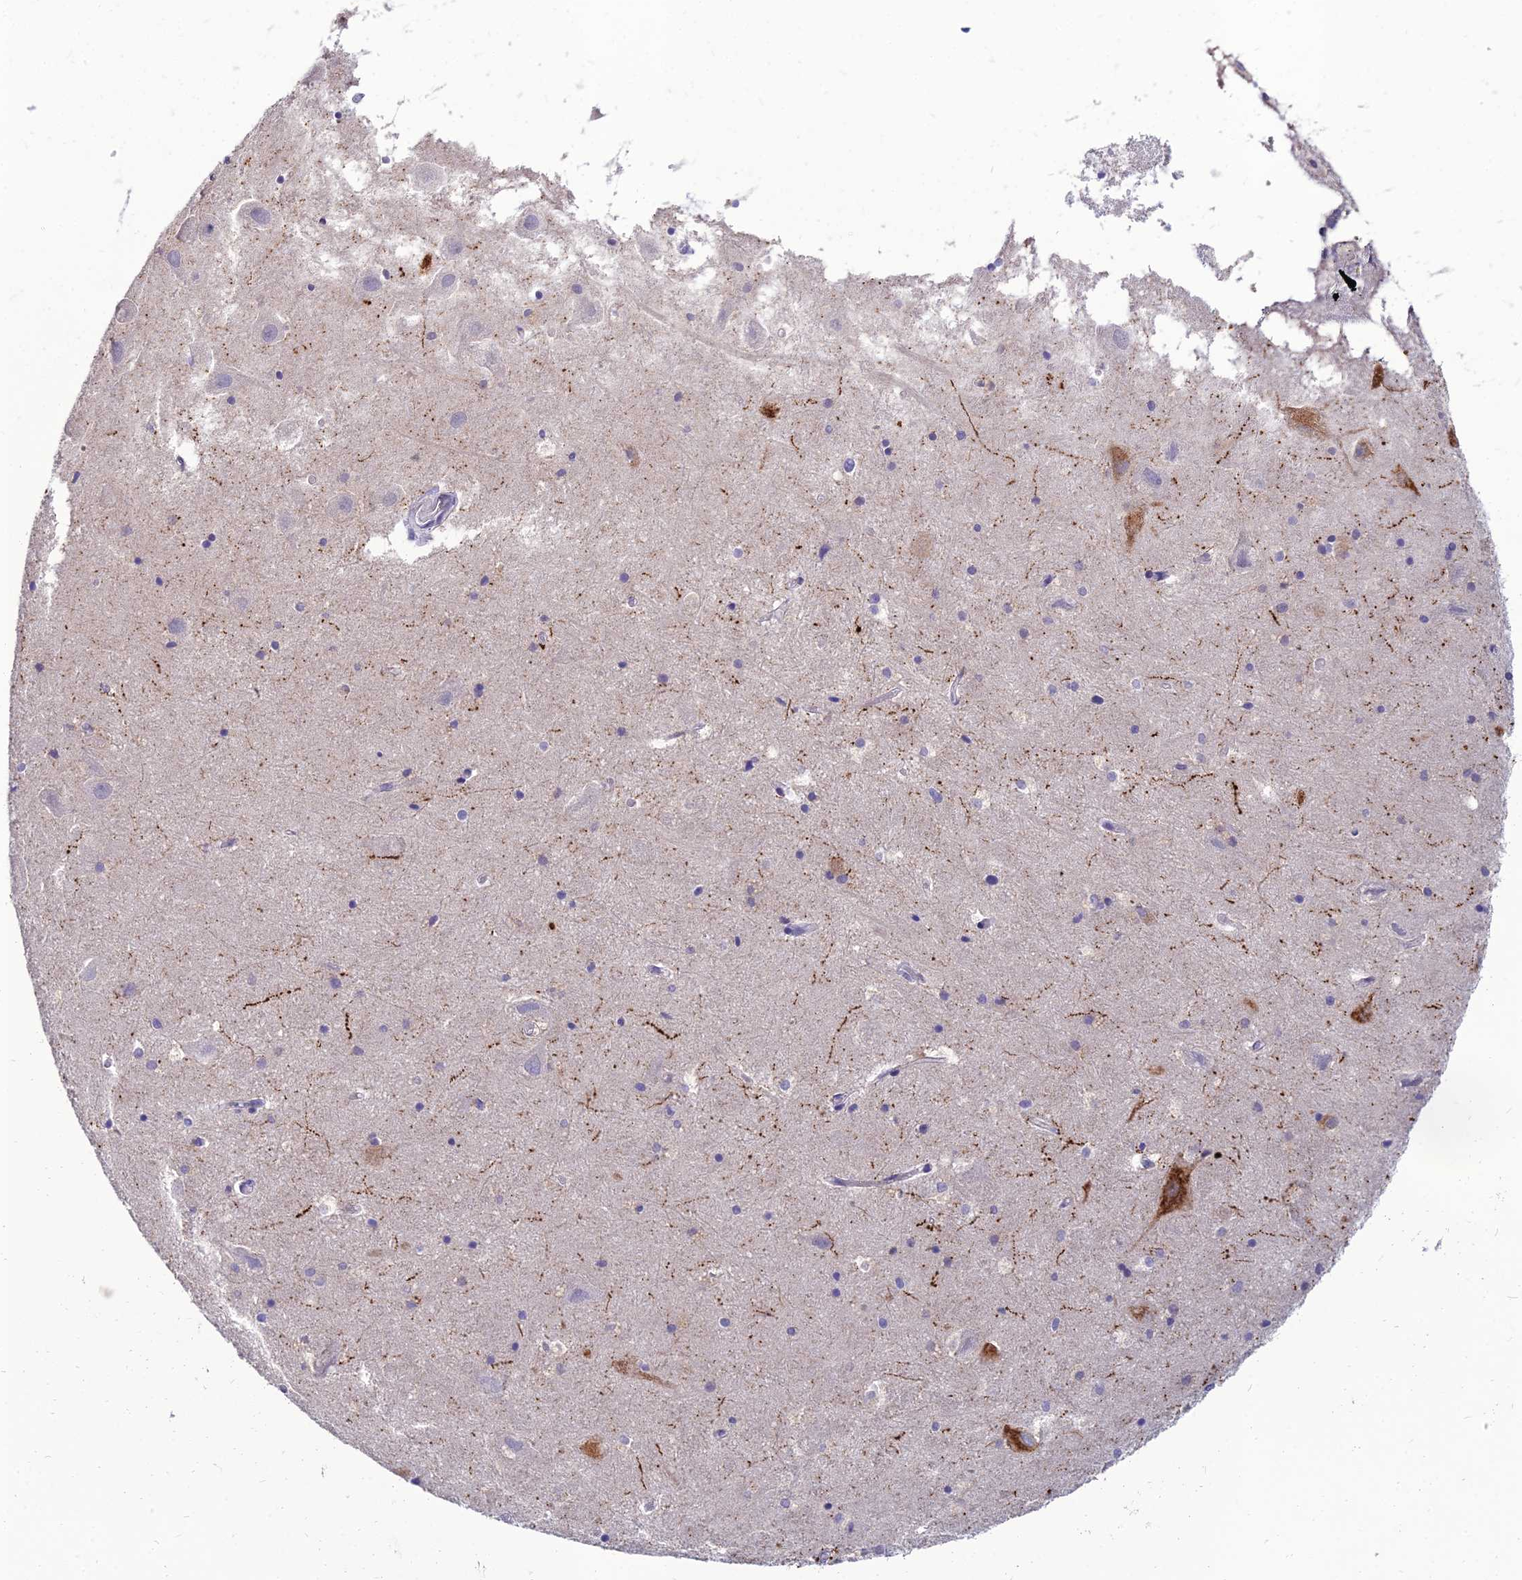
{"staining": {"intensity": "negative", "quantity": "none", "location": "none"}, "tissue": "hippocampus", "cell_type": "Glial cells", "image_type": "normal", "snomed": [{"axis": "morphology", "description": "Normal tissue, NOS"}, {"axis": "topography", "description": "Hippocampus"}], "caption": "Glial cells show no significant protein staining in normal hippocampus. (DAB (3,3'-diaminobenzidine) IHC, high magnification).", "gene": "NPY", "patient": {"sex": "female", "age": 52}}